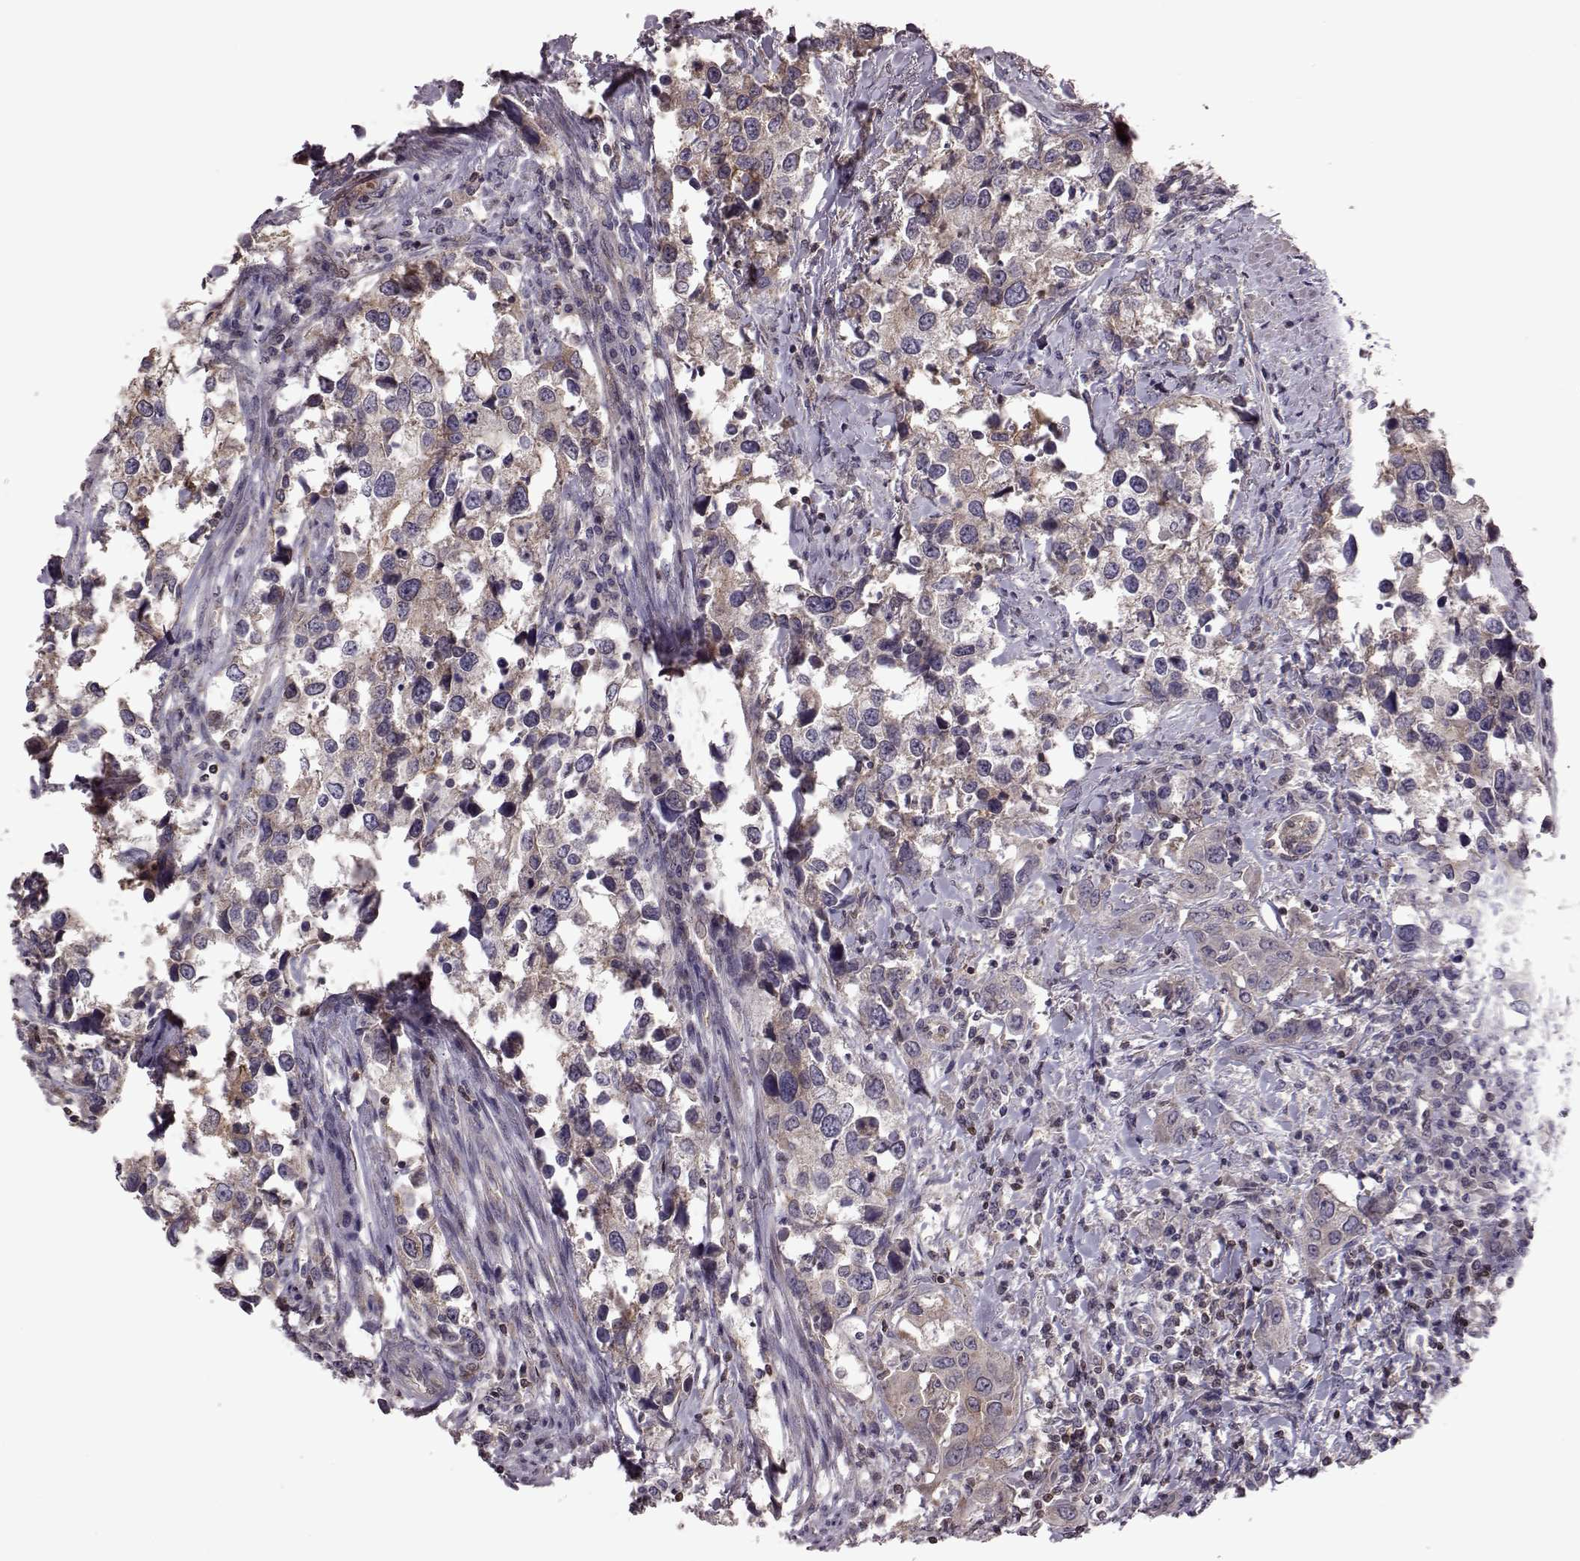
{"staining": {"intensity": "weak", "quantity": ">75%", "location": "cytoplasmic/membranous"}, "tissue": "urothelial cancer", "cell_type": "Tumor cells", "image_type": "cancer", "snomed": [{"axis": "morphology", "description": "Urothelial carcinoma, NOS"}, {"axis": "morphology", "description": "Urothelial carcinoma, High grade"}, {"axis": "topography", "description": "Urinary bladder"}], "caption": "IHC staining of urothelial cancer, which exhibits low levels of weak cytoplasmic/membranous staining in approximately >75% of tumor cells indicating weak cytoplasmic/membranous protein expression. The staining was performed using DAB (brown) for protein detection and nuclei were counterstained in hematoxylin (blue).", "gene": "CDC42SE1", "patient": {"sex": "male", "age": 63}}